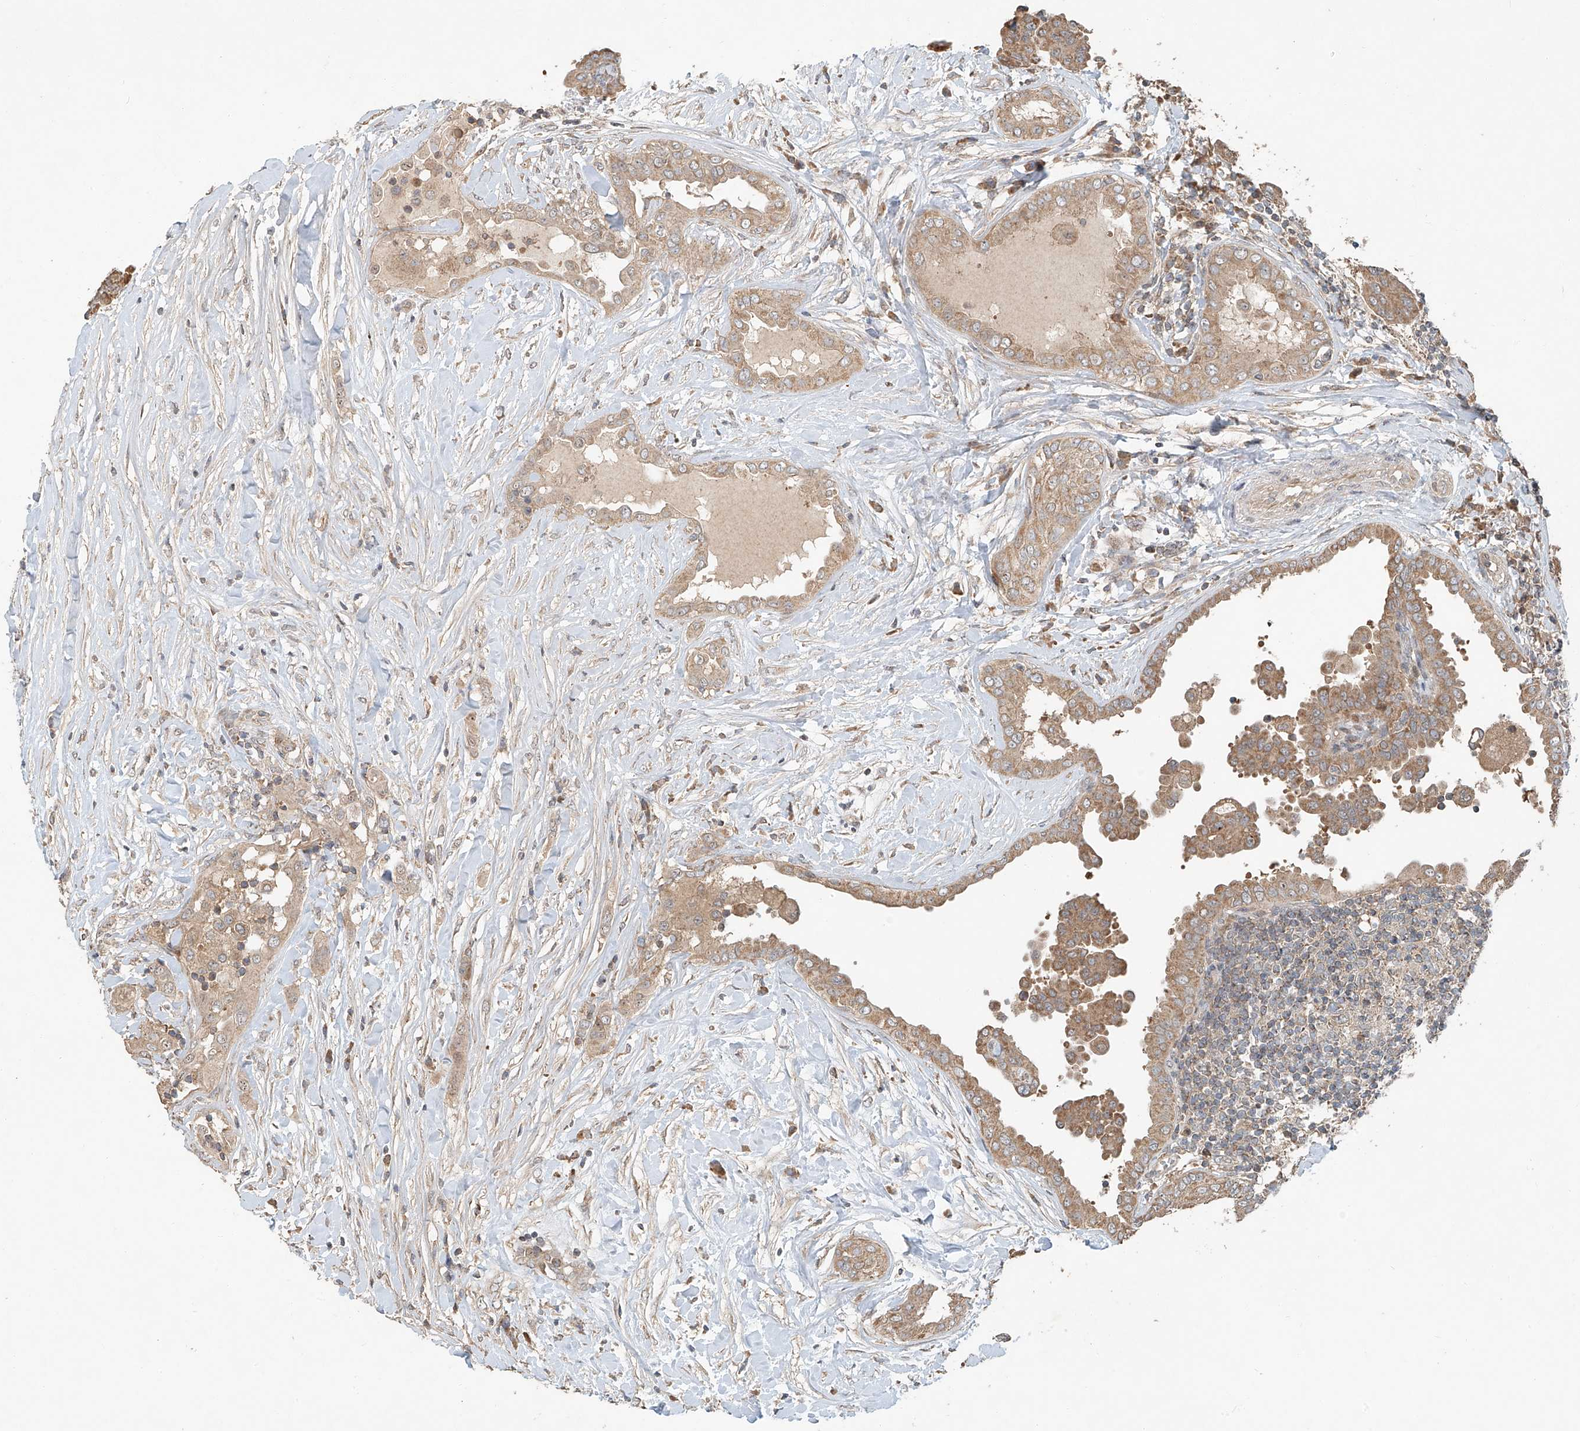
{"staining": {"intensity": "moderate", "quantity": ">75%", "location": "cytoplasmic/membranous"}, "tissue": "thyroid cancer", "cell_type": "Tumor cells", "image_type": "cancer", "snomed": [{"axis": "morphology", "description": "Papillary adenocarcinoma, NOS"}, {"axis": "topography", "description": "Thyroid gland"}], "caption": "Tumor cells display moderate cytoplasmic/membranous staining in about >75% of cells in thyroid cancer. (DAB IHC with brightfield microscopy, high magnification).", "gene": "TMEM61", "patient": {"sex": "male", "age": 33}}